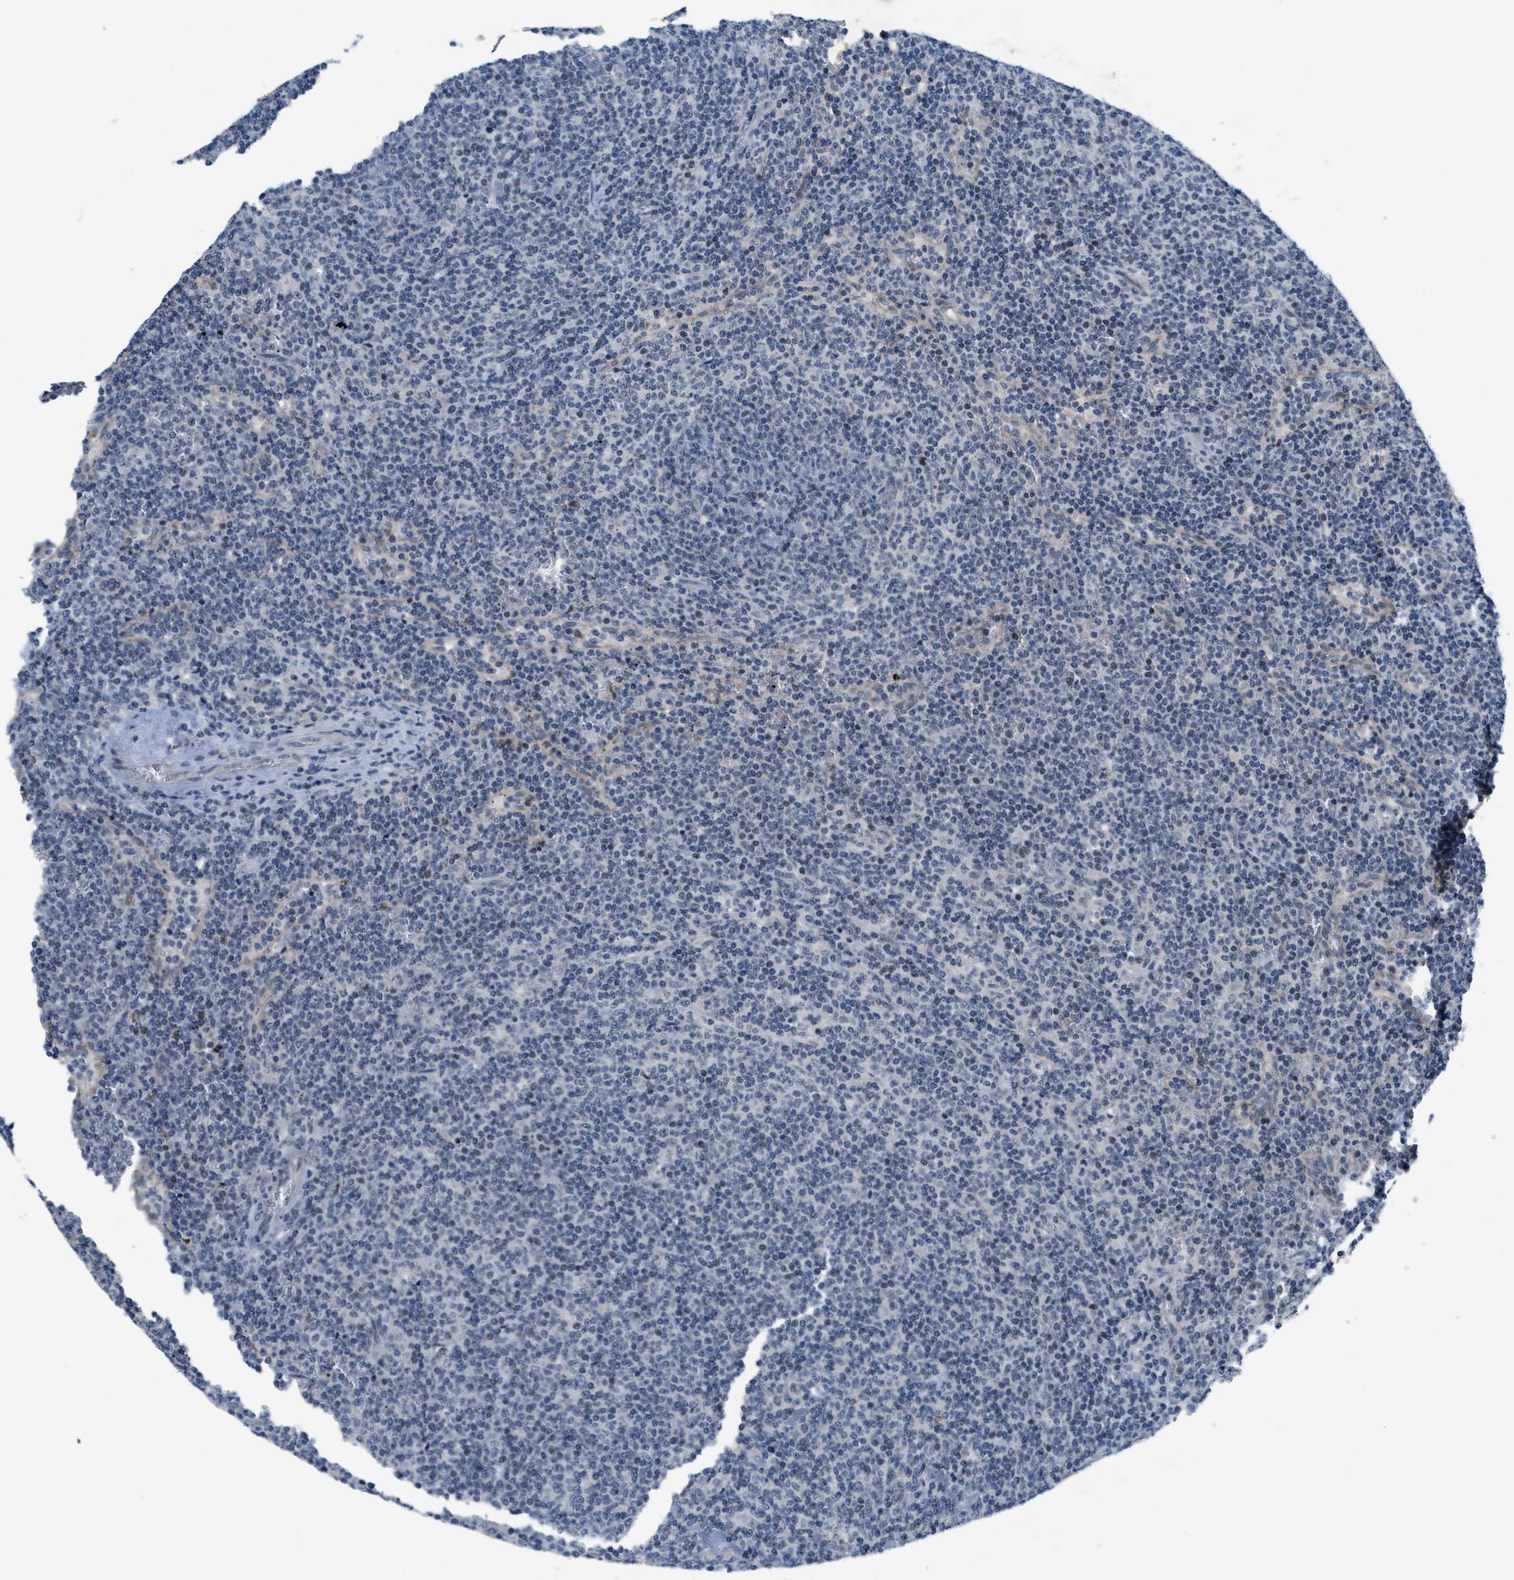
{"staining": {"intensity": "weak", "quantity": "<25%", "location": "nuclear"}, "tissue": "lymphoma", "cell_type": "Tumor cells", "image_type": "cancer", "snomed": [{"axis": "morphology", "description": "Malignant lymphoma, non-Hodgkin's type, Low grade"}, {"axis": "topography", "description": "Spleen"}], "caption": "This is an immunohistochemistry histopathology image of human lymphoma. There is no expression in tumor cells.", "gene": "SETD5", "patient": {"sex": "female", "age": 50}}